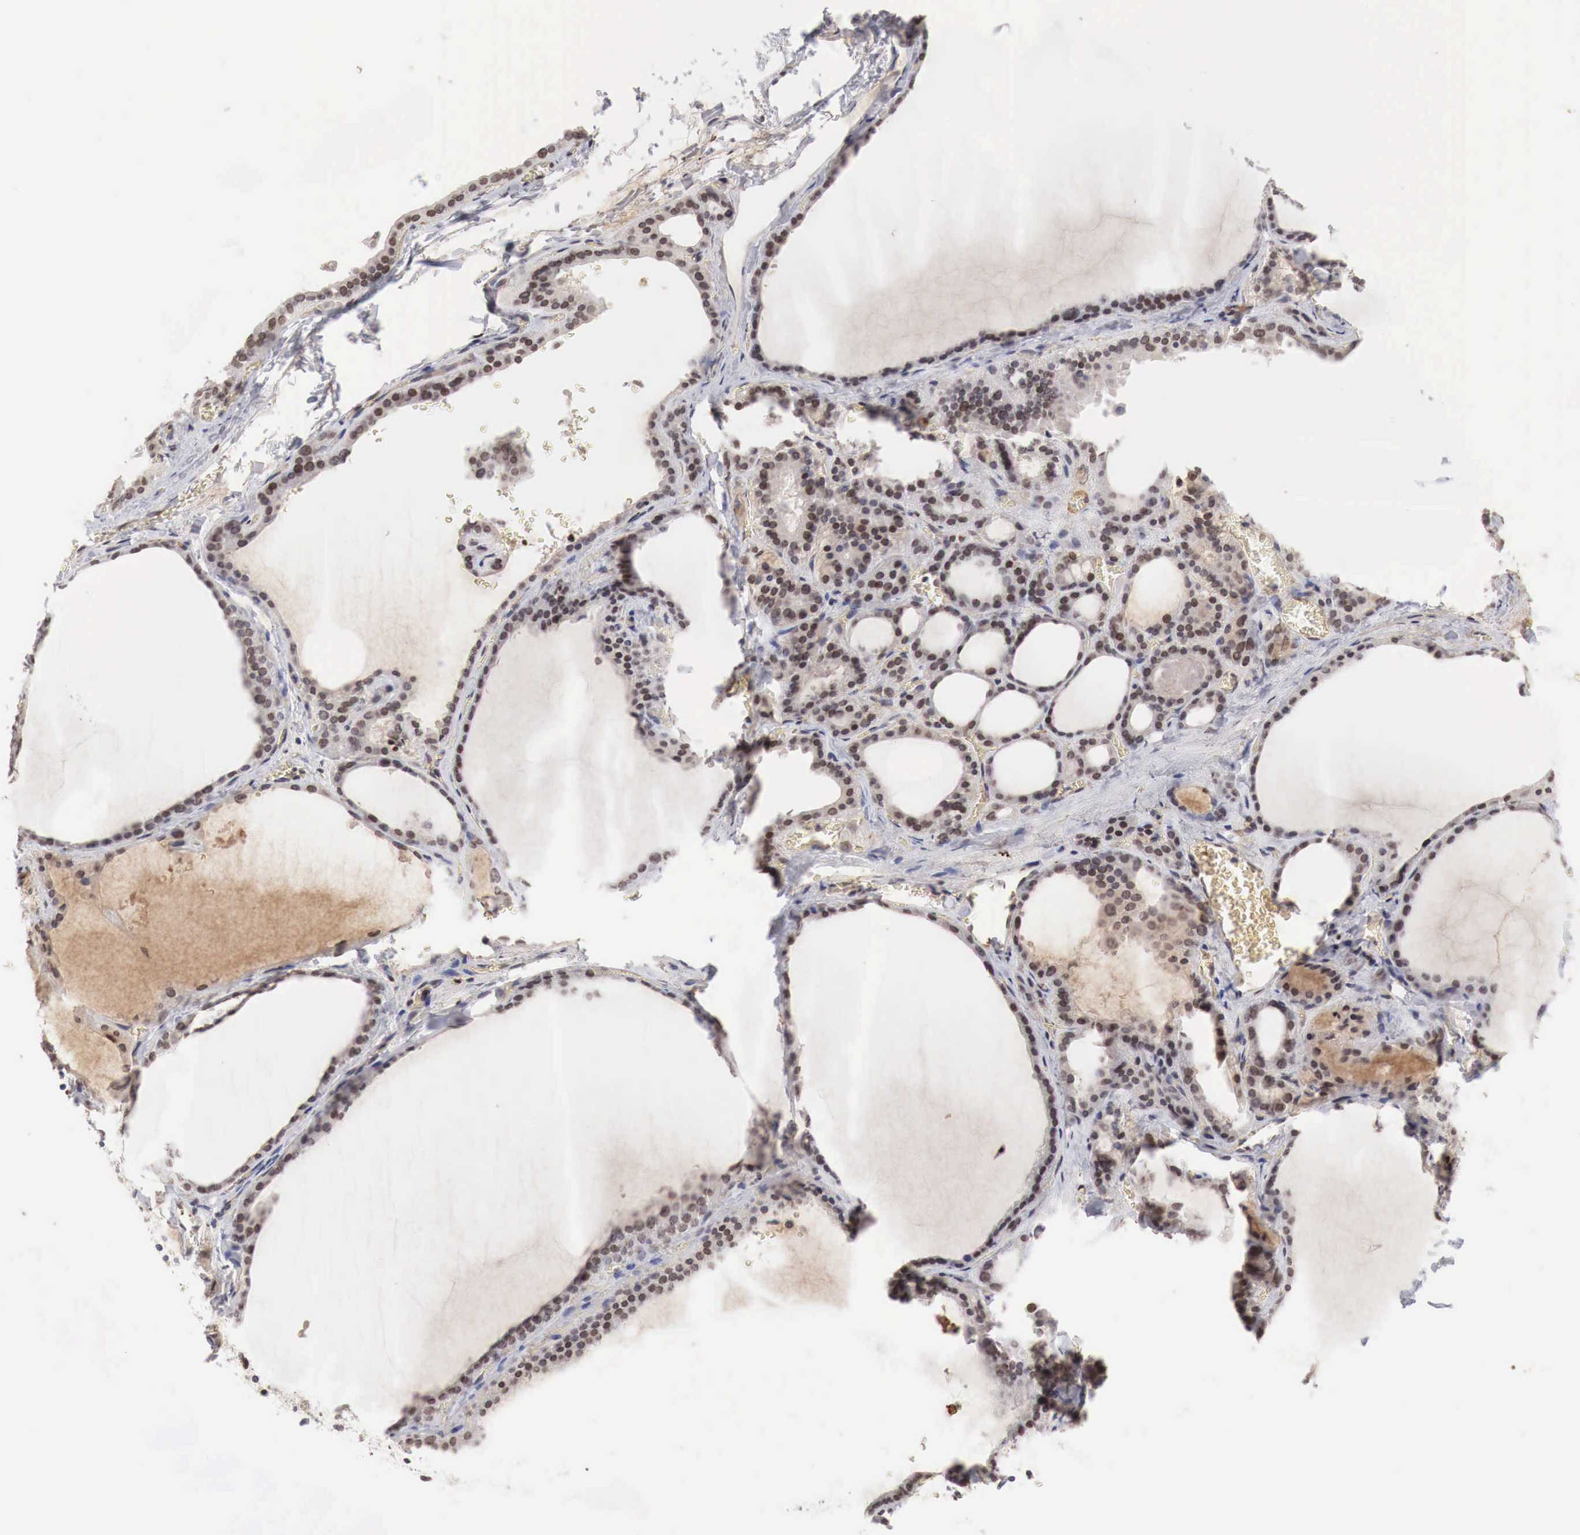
{"staining": {"intensity": "moderate", "quantity": "25%-75%", "location": "cytoplasmic/membranous,nuclear"}, "tissue": "thyroid gland", "cell_type": "Glandular cells", "image_type": "normal", "snomed": [{"axis": "morphology", "description": "Normal tissue, NOS"}, {"axis": "topography", "description": "Thyroid gland"}], "caption": "Normal thyroid gland shows moderate cytoplasmic/membranous,nuclear positivity in about 25%-75% of glandular cells.", "gene": "DACH2", "patient": {"sex": "female", "age": 55}}